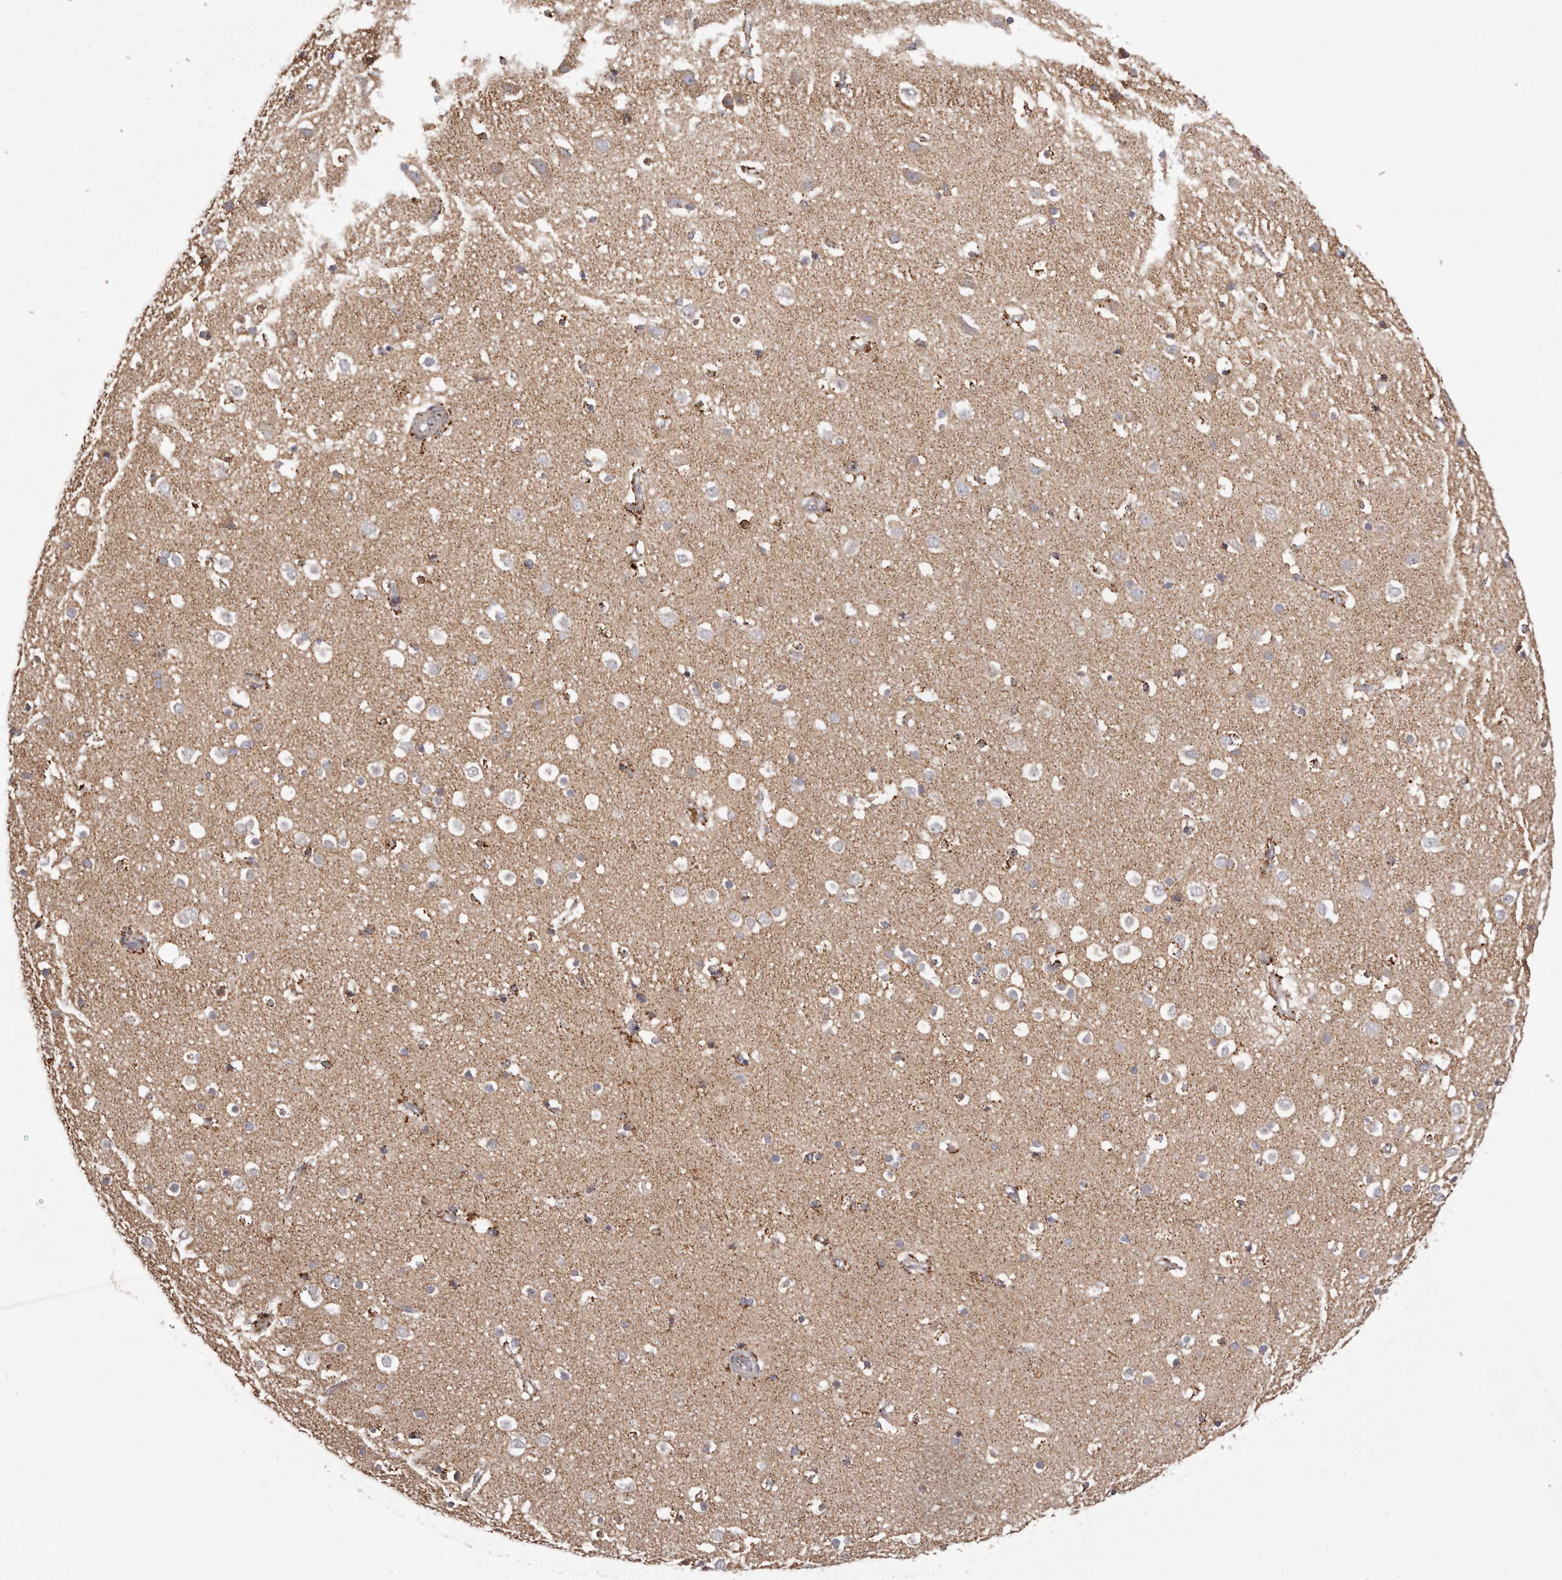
{"staining": {"intensity": "moderate", "quantity": ">75%", "location": "cytoplasmic/membranous"}, "tissue": "cerebral cortex", "cell_type": "Endothelial cells", "image_type": "normal", "snomed": [{"axis": "morphology", "description": "Normal tissue, NOS"}, {"axis": "topography", "description": "Cerebral cortex"}], "caption": "Immunohistochemistry micrograph of benign human cerebral cortex stained for a protein (brown), which displays medium levels of moderate cytoplasmic/membranous staining in about >75% of endothelial cells.", "gene": "CHRM2", "patient": {"sex": "male", "age": 54}}